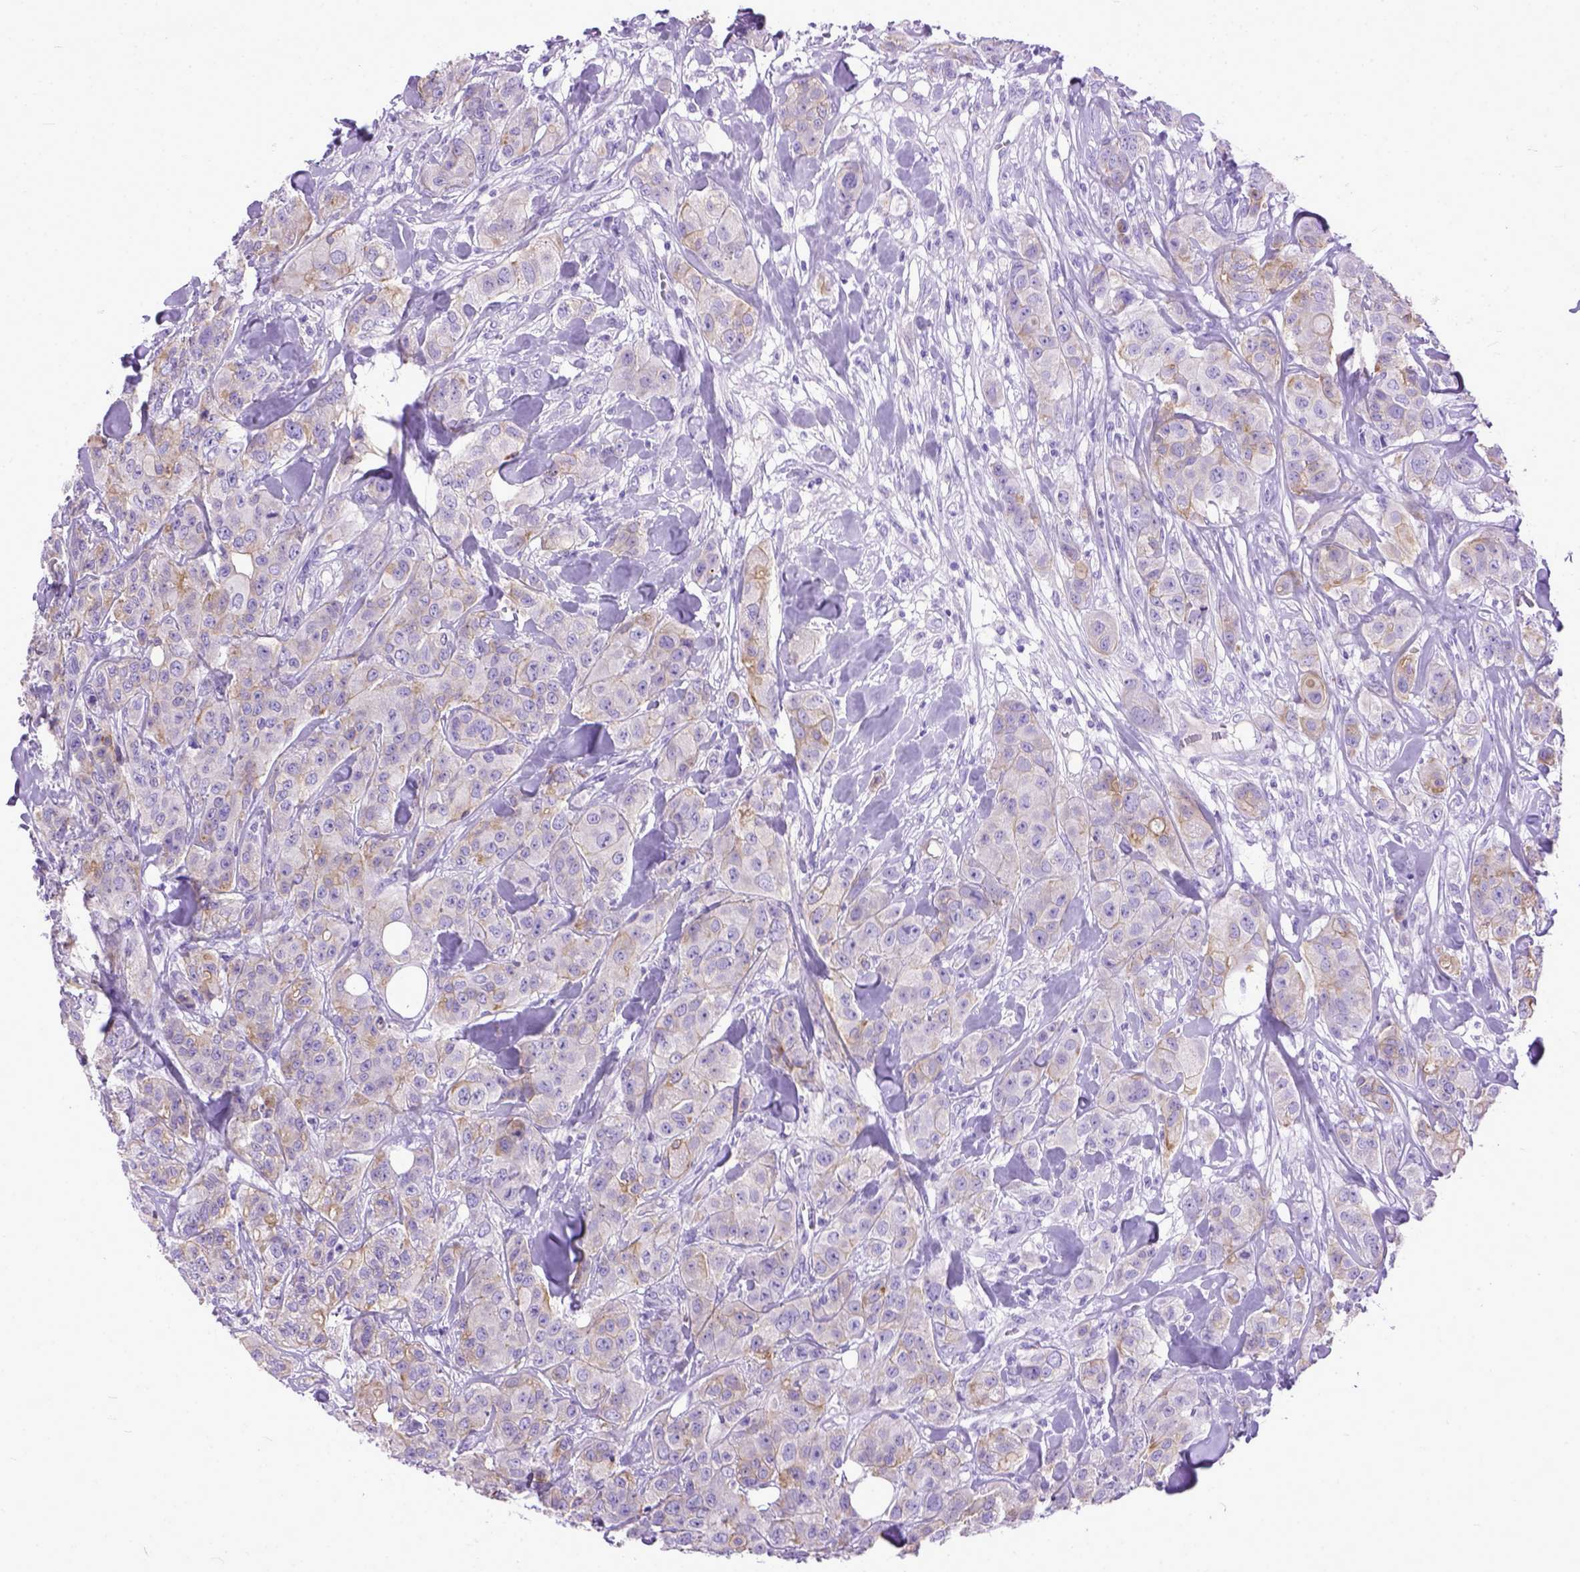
{"staining": {"intensity": "weak", "quantity": "<25%", "location": "cytoplasmic/membranous"}, "tissue": "breast cancer", "cell_type": "Tumor cells", "image_type": "cancer", "snomed": [{"axis": "morphology", "description": "Duct carcinoma"}, {"axis": "topography", "description": "Breast"}], "caption": "A high-resolution image shows immunohistochemistry staining of breast cancer, which demonstrates no significant expression in tumor cells.", "gene": "PPL", "patient": {"sex": "female", "age": 43}}